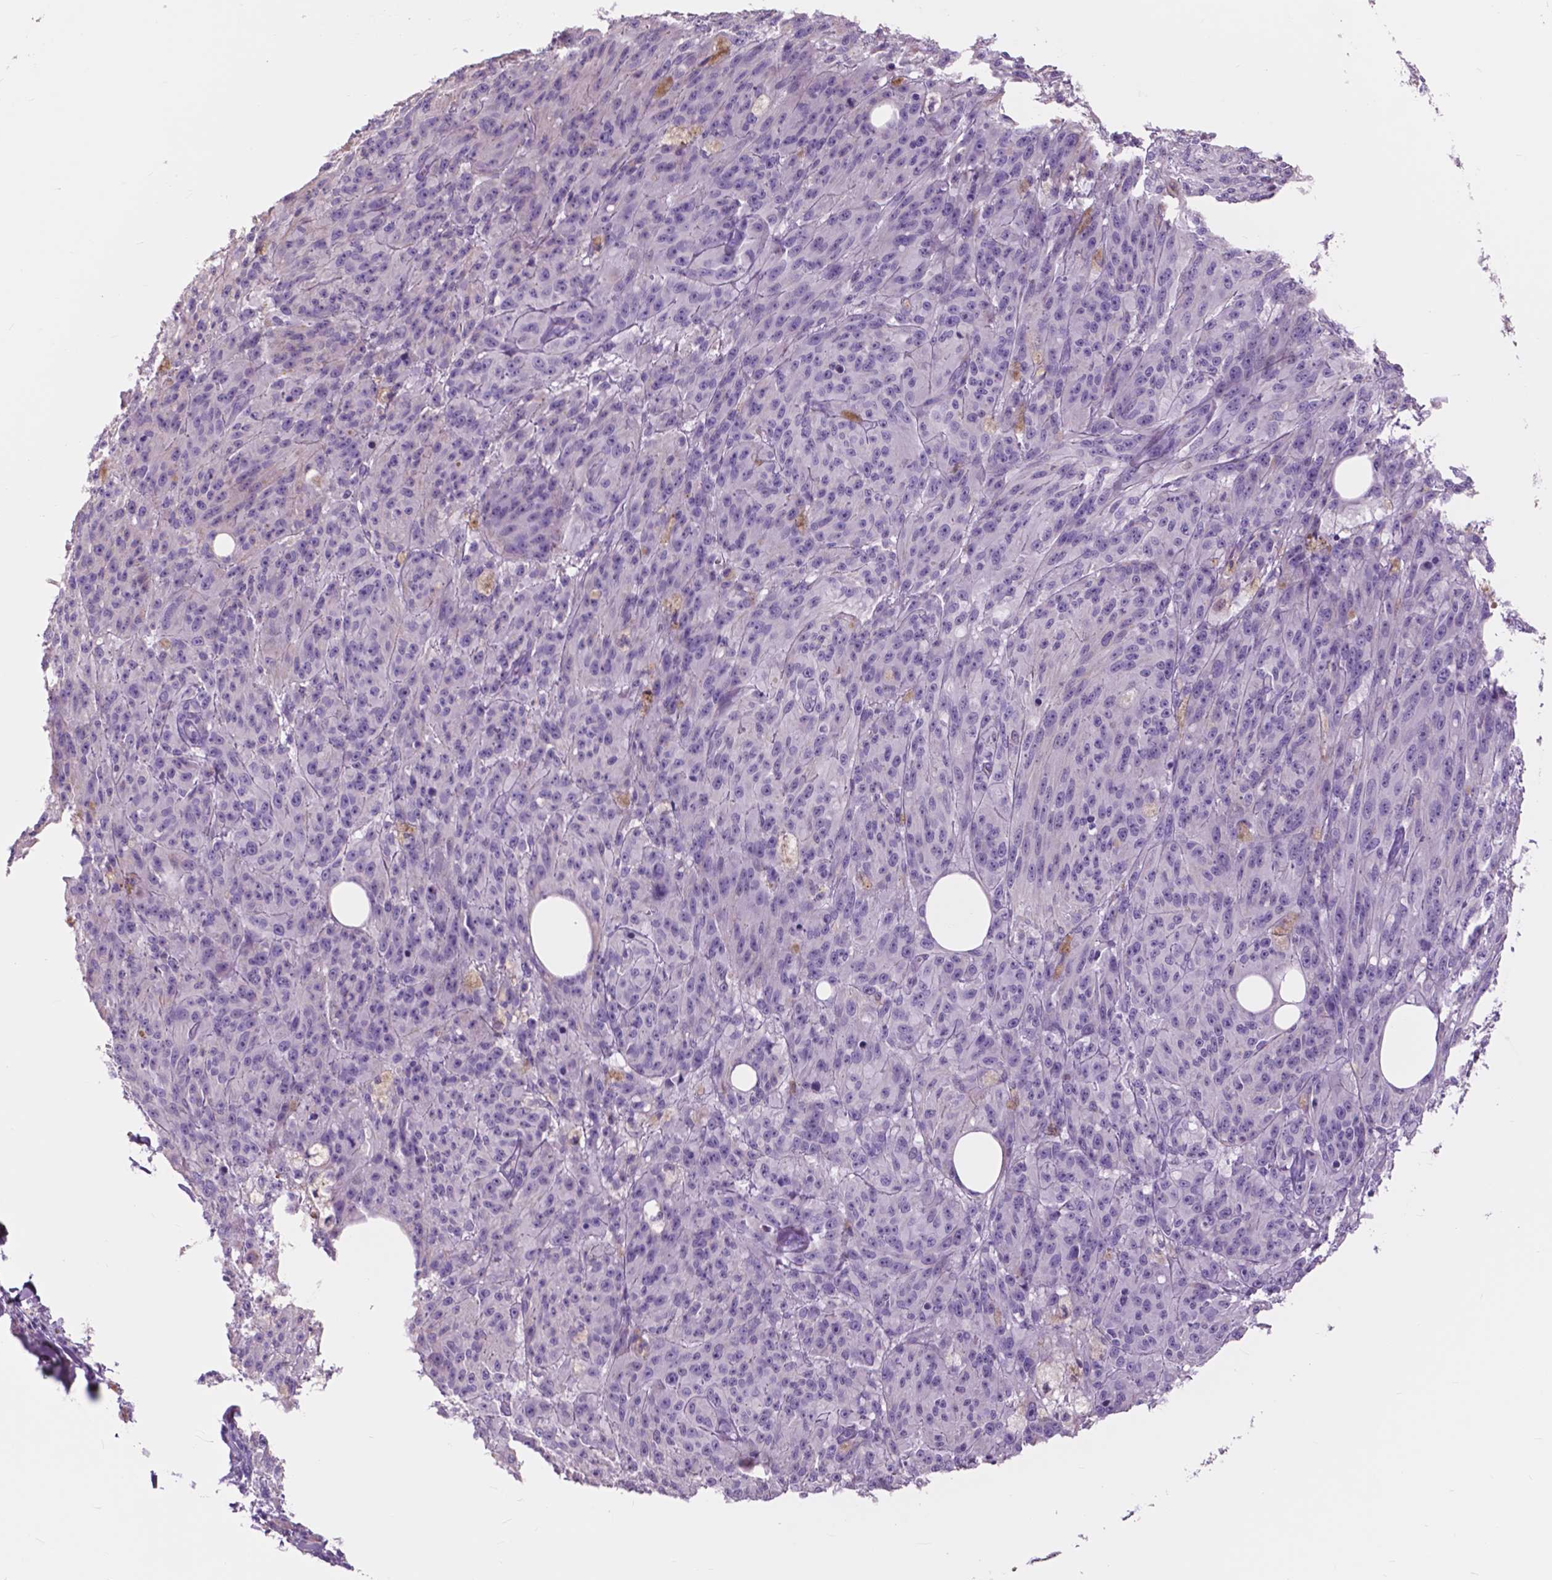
{"staining": {"intensity": "negative", "quantity": "none", "location": "none"}, "tissue": "melanoma", "cell_type": "Tumor cells", "image_type": "cancer", "snomed": [{"axis": "morphology", "description": "Malignant melanoma, NOS"}, {"axis": "topography", "description": "Skin"}], "caption": "Tumor cells are negative for brown protein staining in melanoma.", "gene": "FXYD2", "patient": {"sex": "female", "age": 34}}